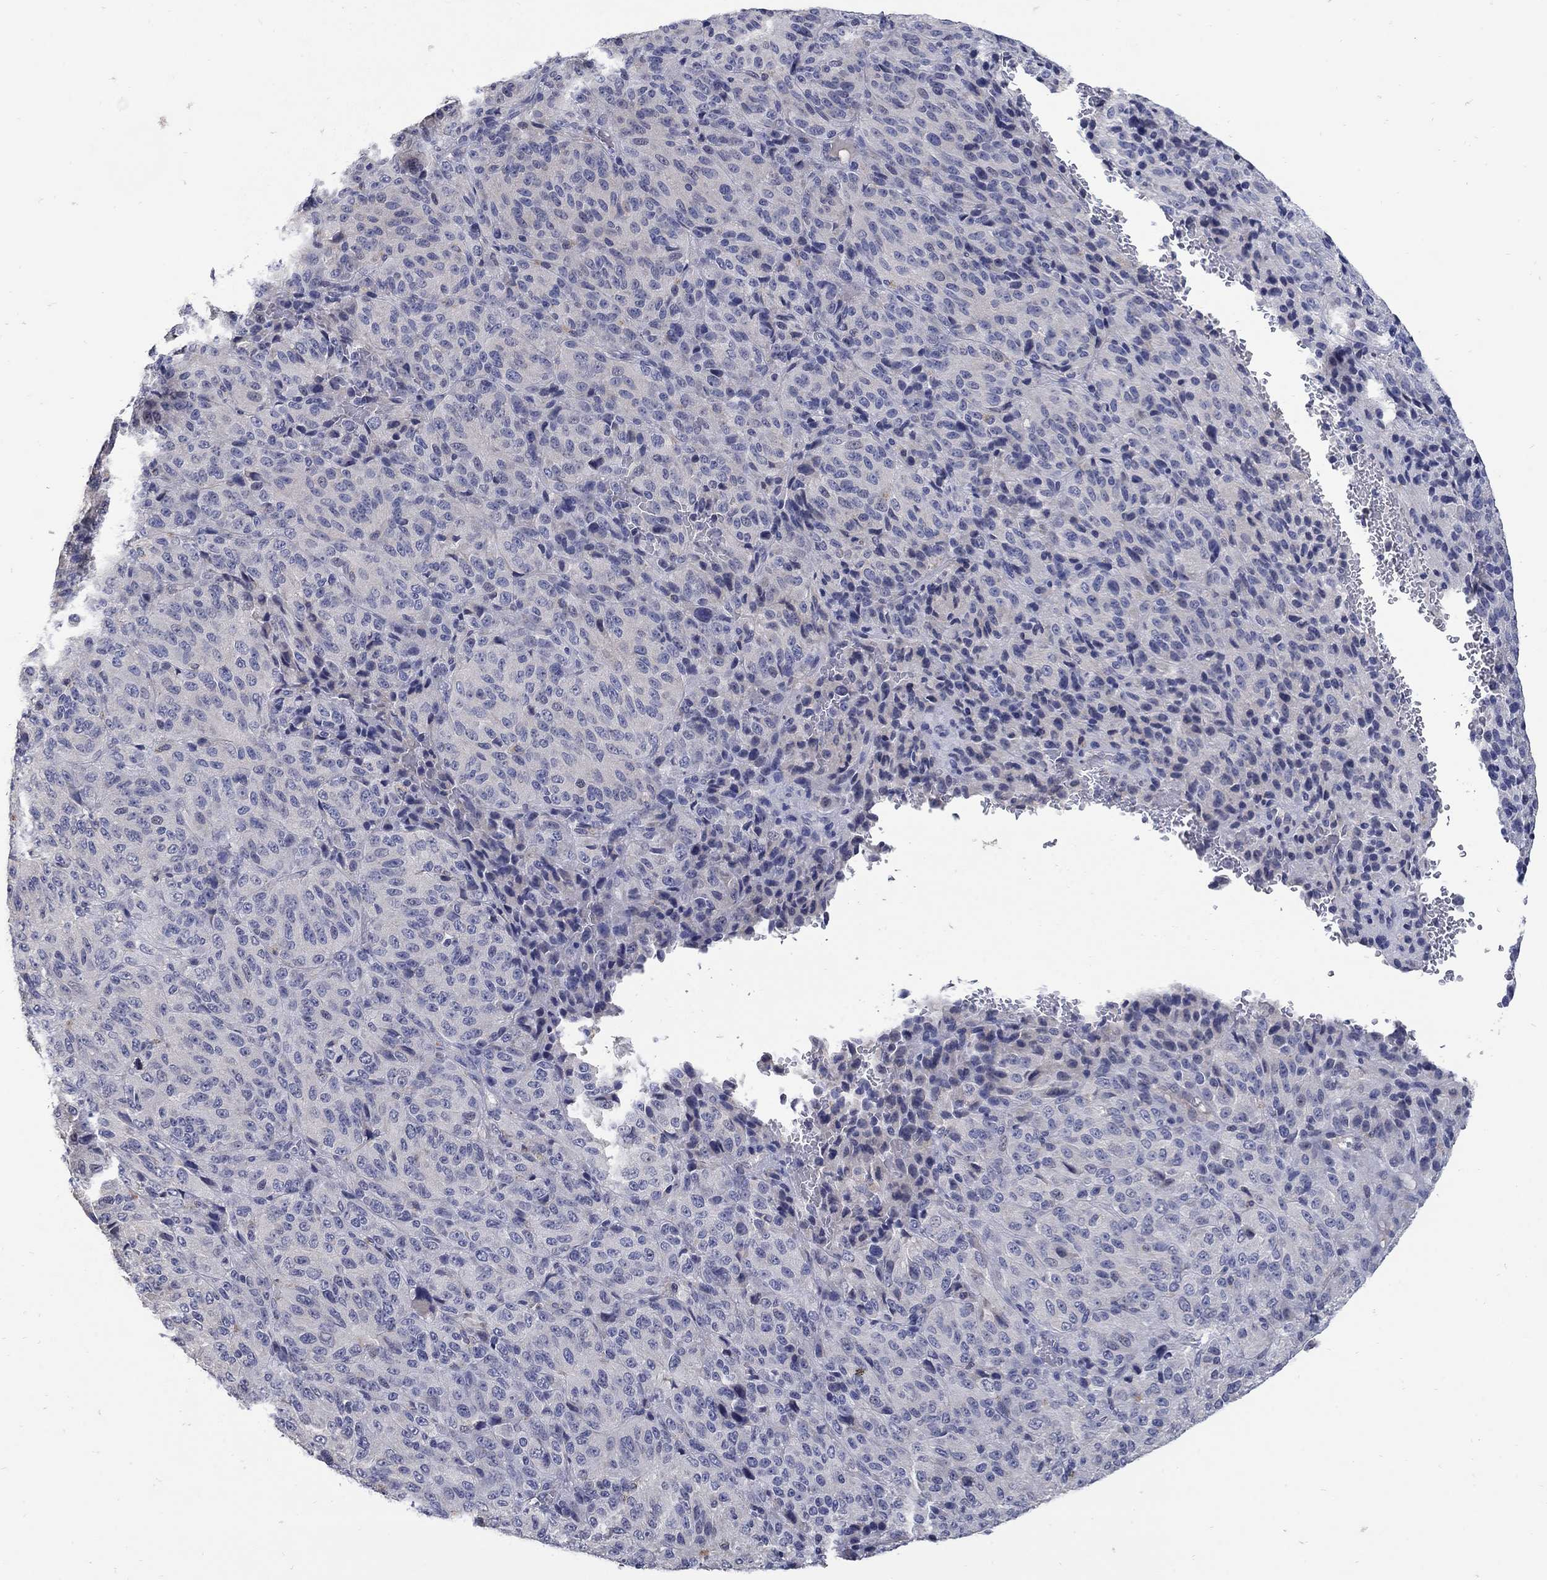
{"staining": {"intensity": "negative", "quantity": "none", "location": "none"}, "tissue": "melanoma", "cell_type": "Tumor cells", "image_type": "cancer", "snomed": [{"axis": "morphology", "description": "Malignant melanoma, Metastatic site"}, {"axis": "topography", "description": "Brain"}], "caption": "Micrograph shows no protein positivity in tumor cells of malignant melanoma (metastatic site) tissue. The staining was performed using DAB to visualize the protein expression in brown, while the nuclei were stained in blue with hematoxylin (Magnification: 20x).", "gene": "CETN1", "patient": {"sex": "female", "age": 56}}